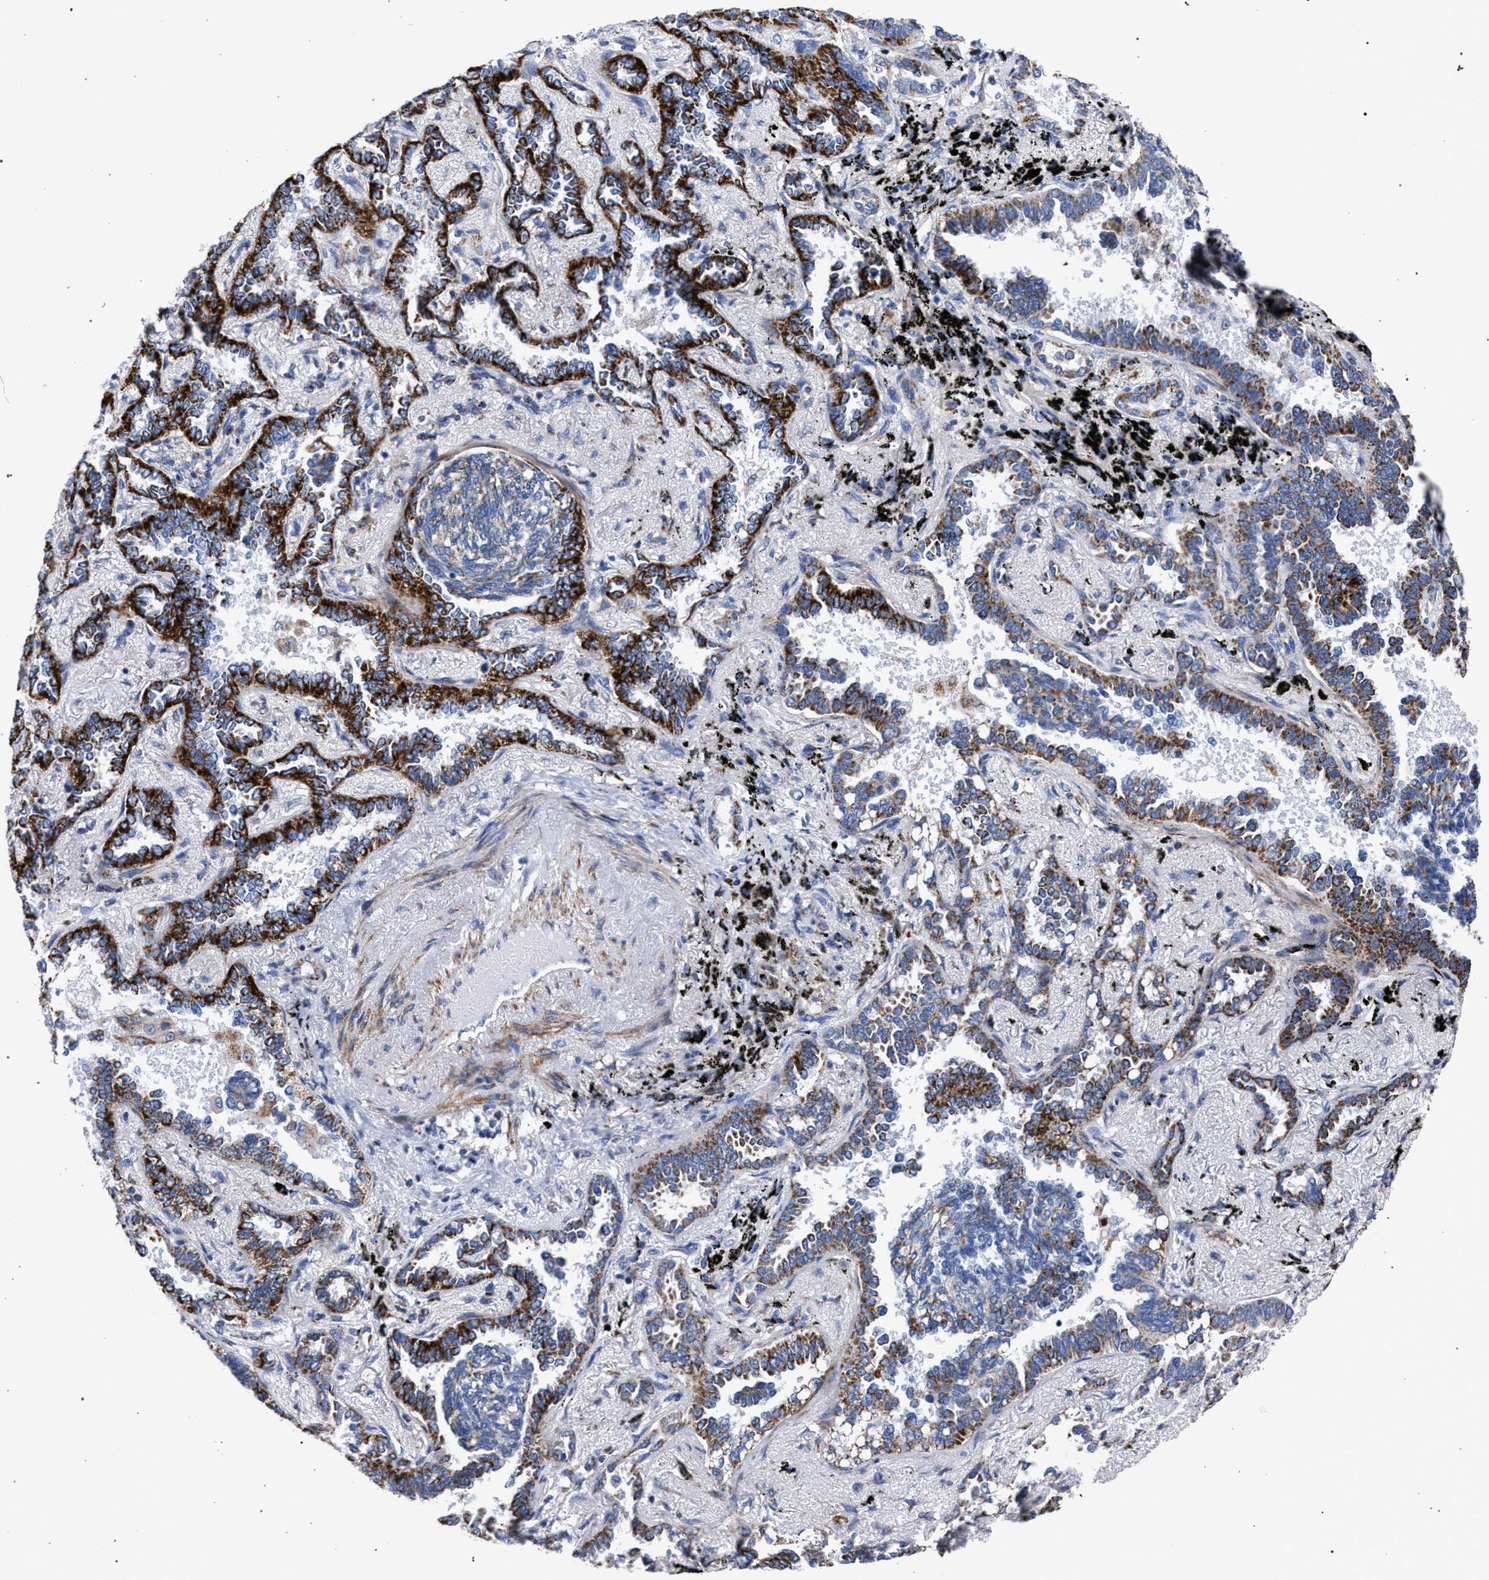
{"staining": {"intensity": "strong", "quantity": ">75%", "location": "cytoplasmic/membranous"}, "tissue": "lung cancer", "cell_type": "Tumor cells", "image_type": "cancer", "snomed": [{"axis": "morphology", "description": "Adenocarcinoma, NOS"}, {"axis": "topography", "description": "Lung"}], "caption": "DAB immunohistochemical staining of human lung cancer displays strong cytoplasmic/membranous protein expression in about >75% of tumor cells. (IHC, brightfield microscopy, high magnification).", "gene": "ACADS", "patient": {"sex": "male", "age": 59}}